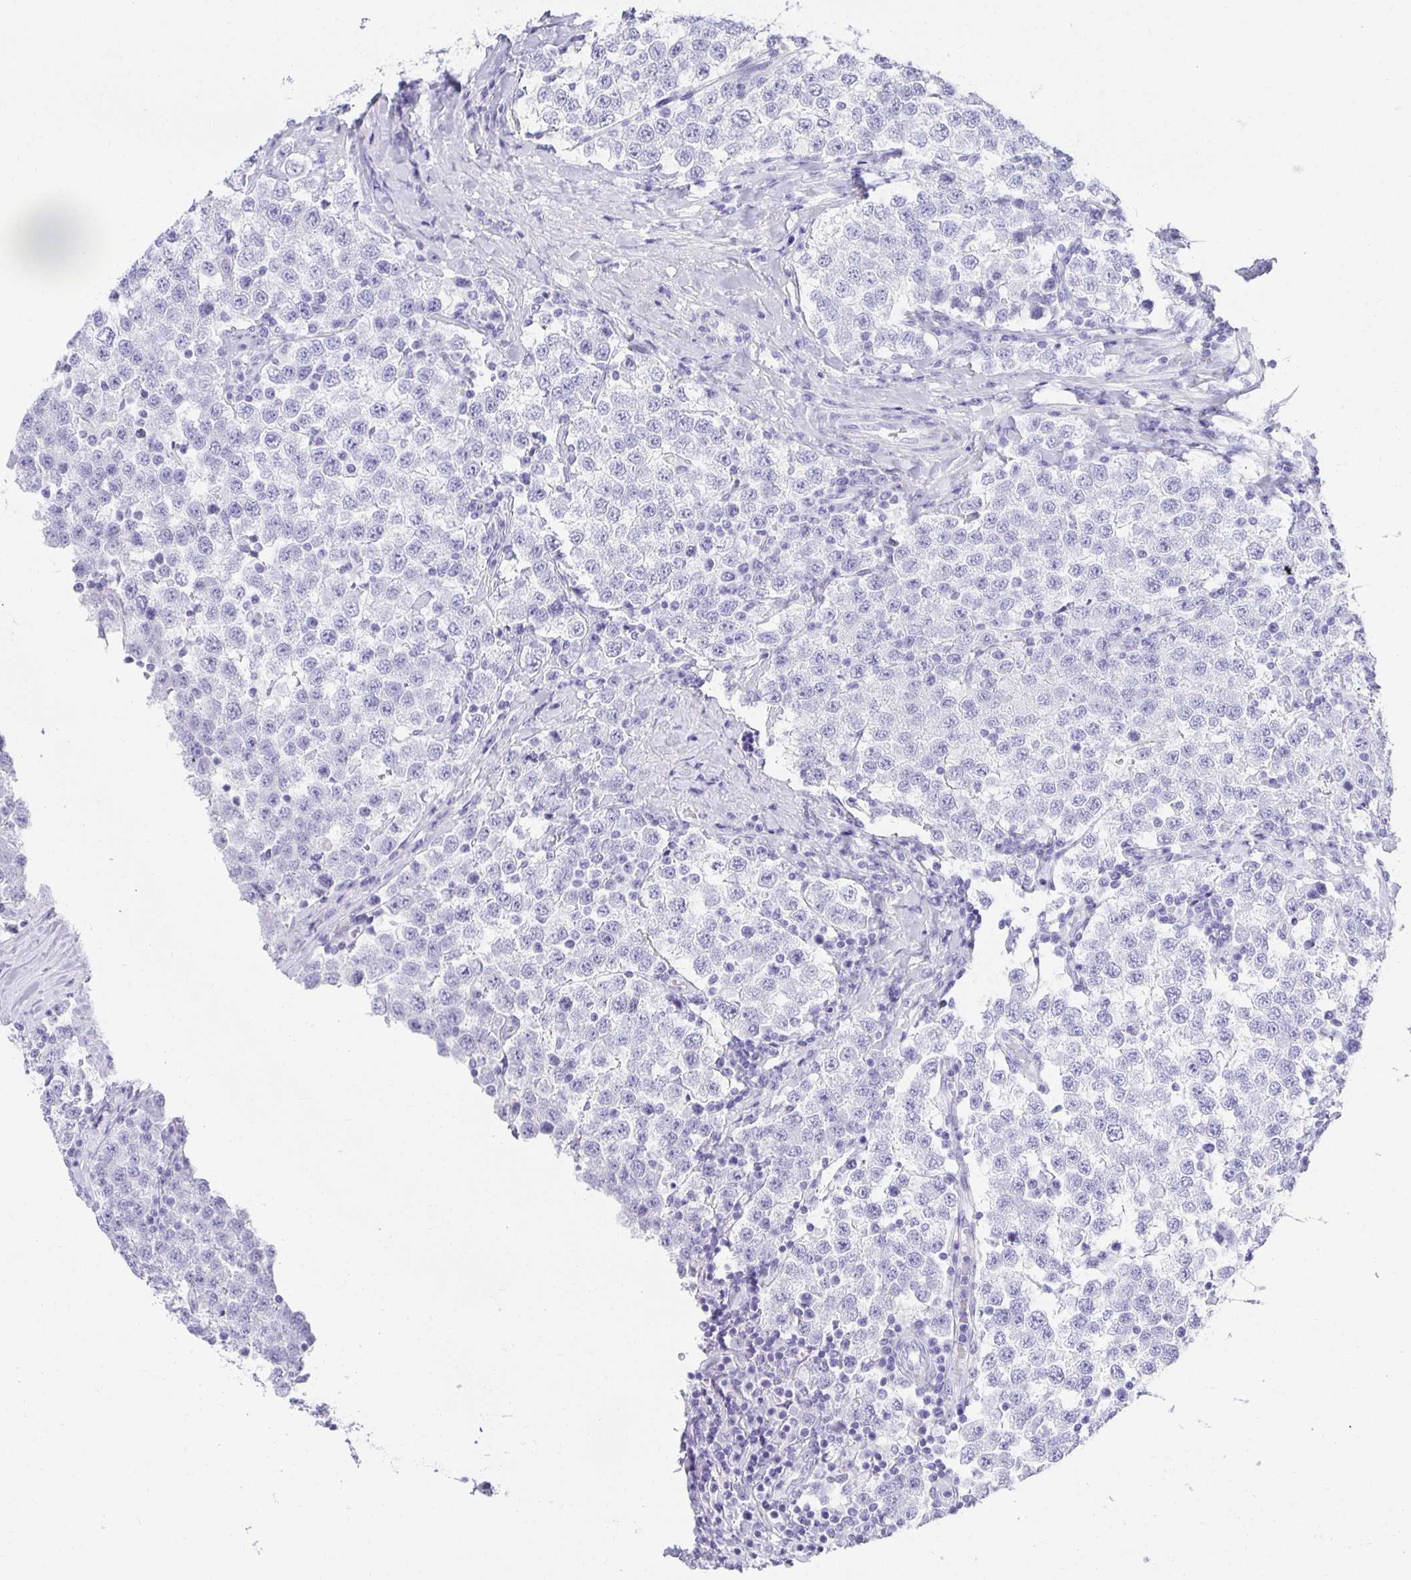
{"staining": {"intensity": "negative", "quantity": "none", "location": "none"}, "tissue": "testis cancer", "cell_type": "Tumor cells", "image_type": "cancer", "snomed": [{"axis": "morphology", "description": "Seminoma, NOS"}, {"axis": "topography", "description": "Testis"}], "caption": "High power microscopy histopathology image of an IHC micrograph of testis cancer (seminoma), revealing no significant expression in tumor cells.", "gene": "CHAT", "patient": {"sex": "male", "age": 34}}